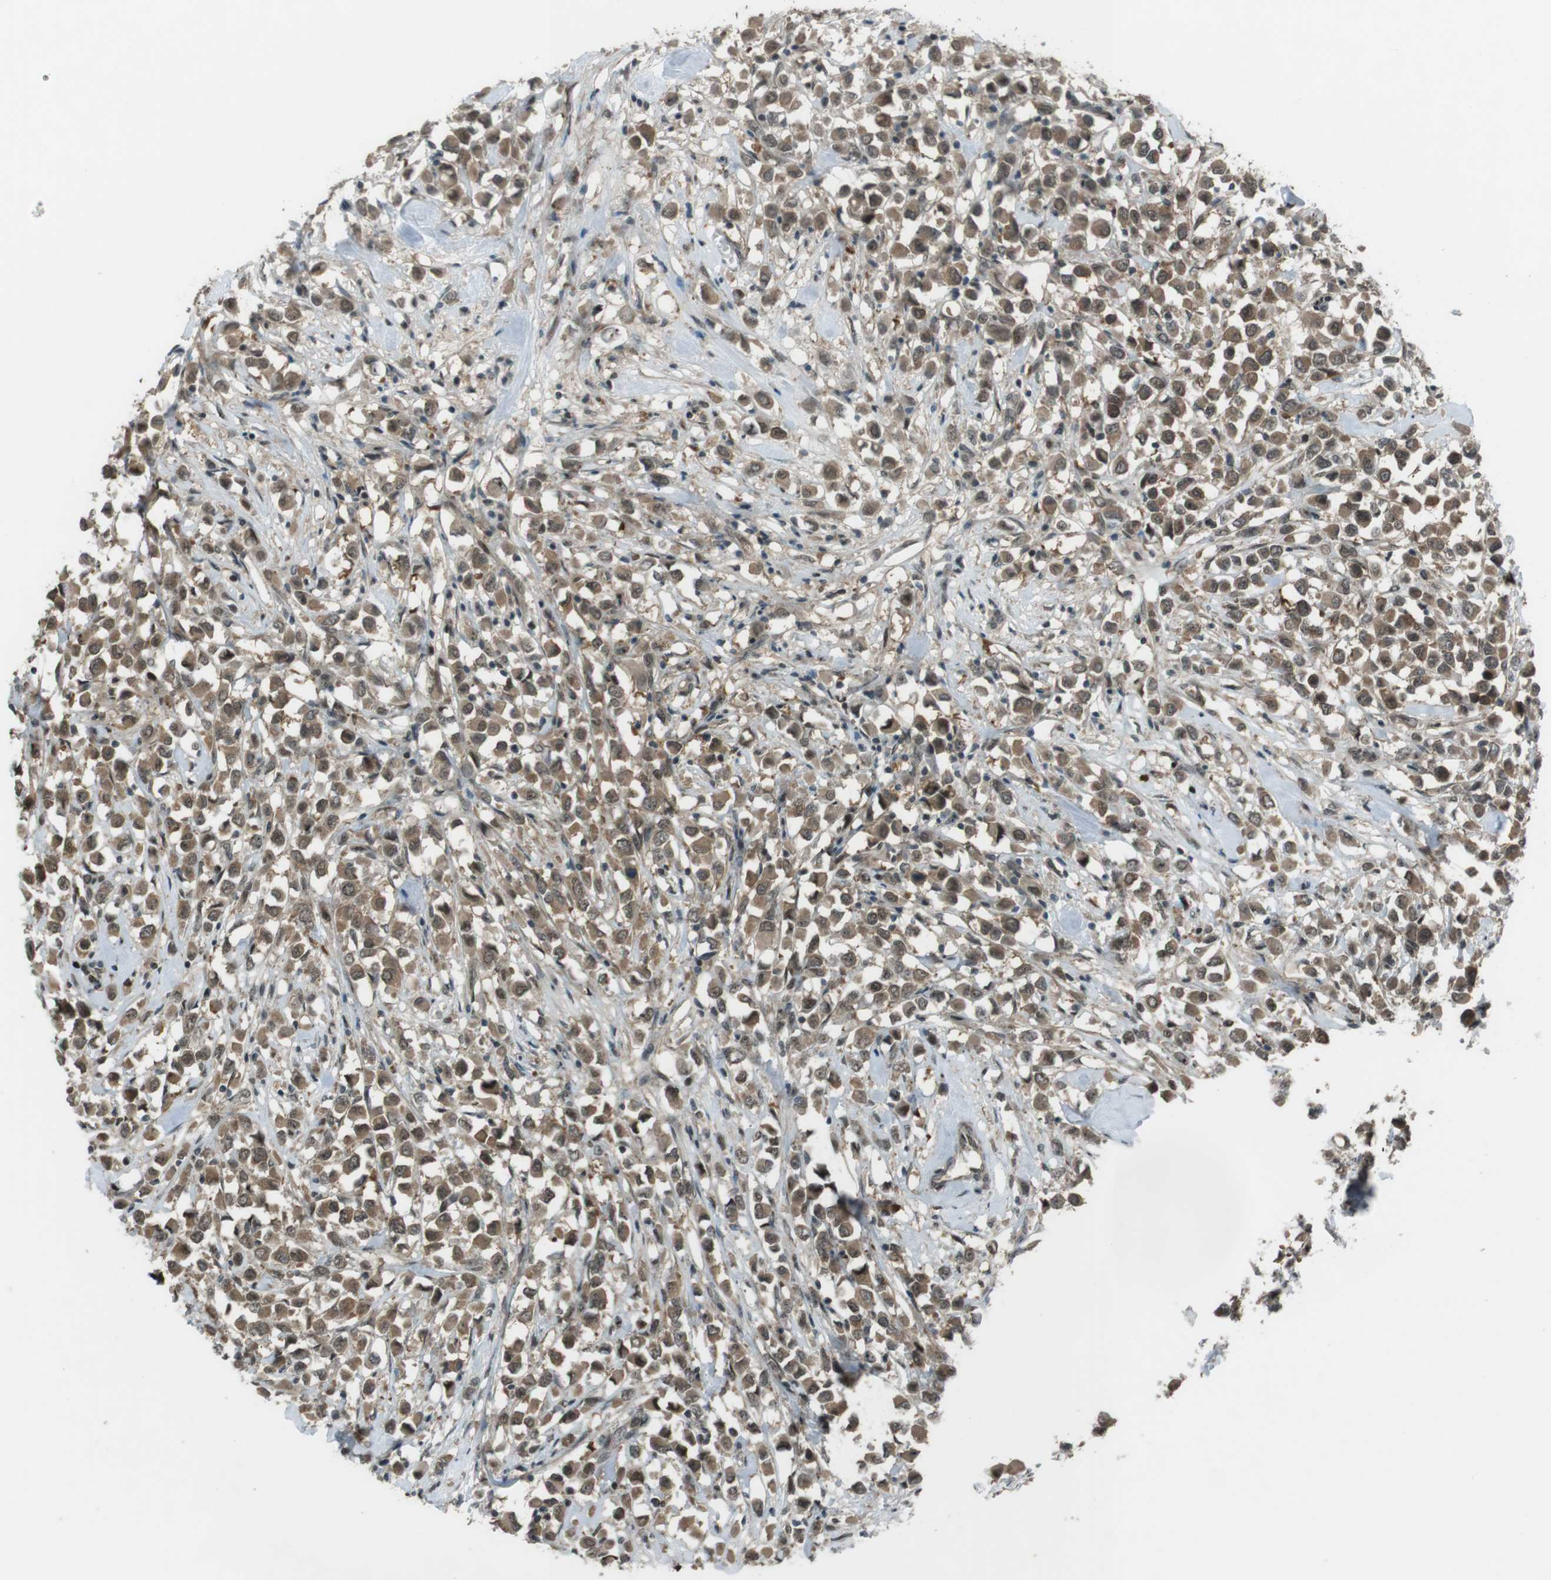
{"staining": {"intensity": "moderate", "quantity": ">75%", "location": "cytoplasmic/membranous,nuclear"}, "tissue": "breast cancer", "cell_type": "Tumor cells", "image_type": "cancer", "snomed": [{"axis": "morphology", "description": "Duct carcinoma"}, {"axis": "topography", "description": "Breast"}], "caption": "IHC image of breast cancer (infiltrating ductal carcinoma) stained for a protein (brown), which shows medium levels of moderate cytoplasmic/membranous and nuclear expression in about >75% of tumor cells.", "gene": "SLITRK5", "patient": {"sex": "female", "age": 61}}